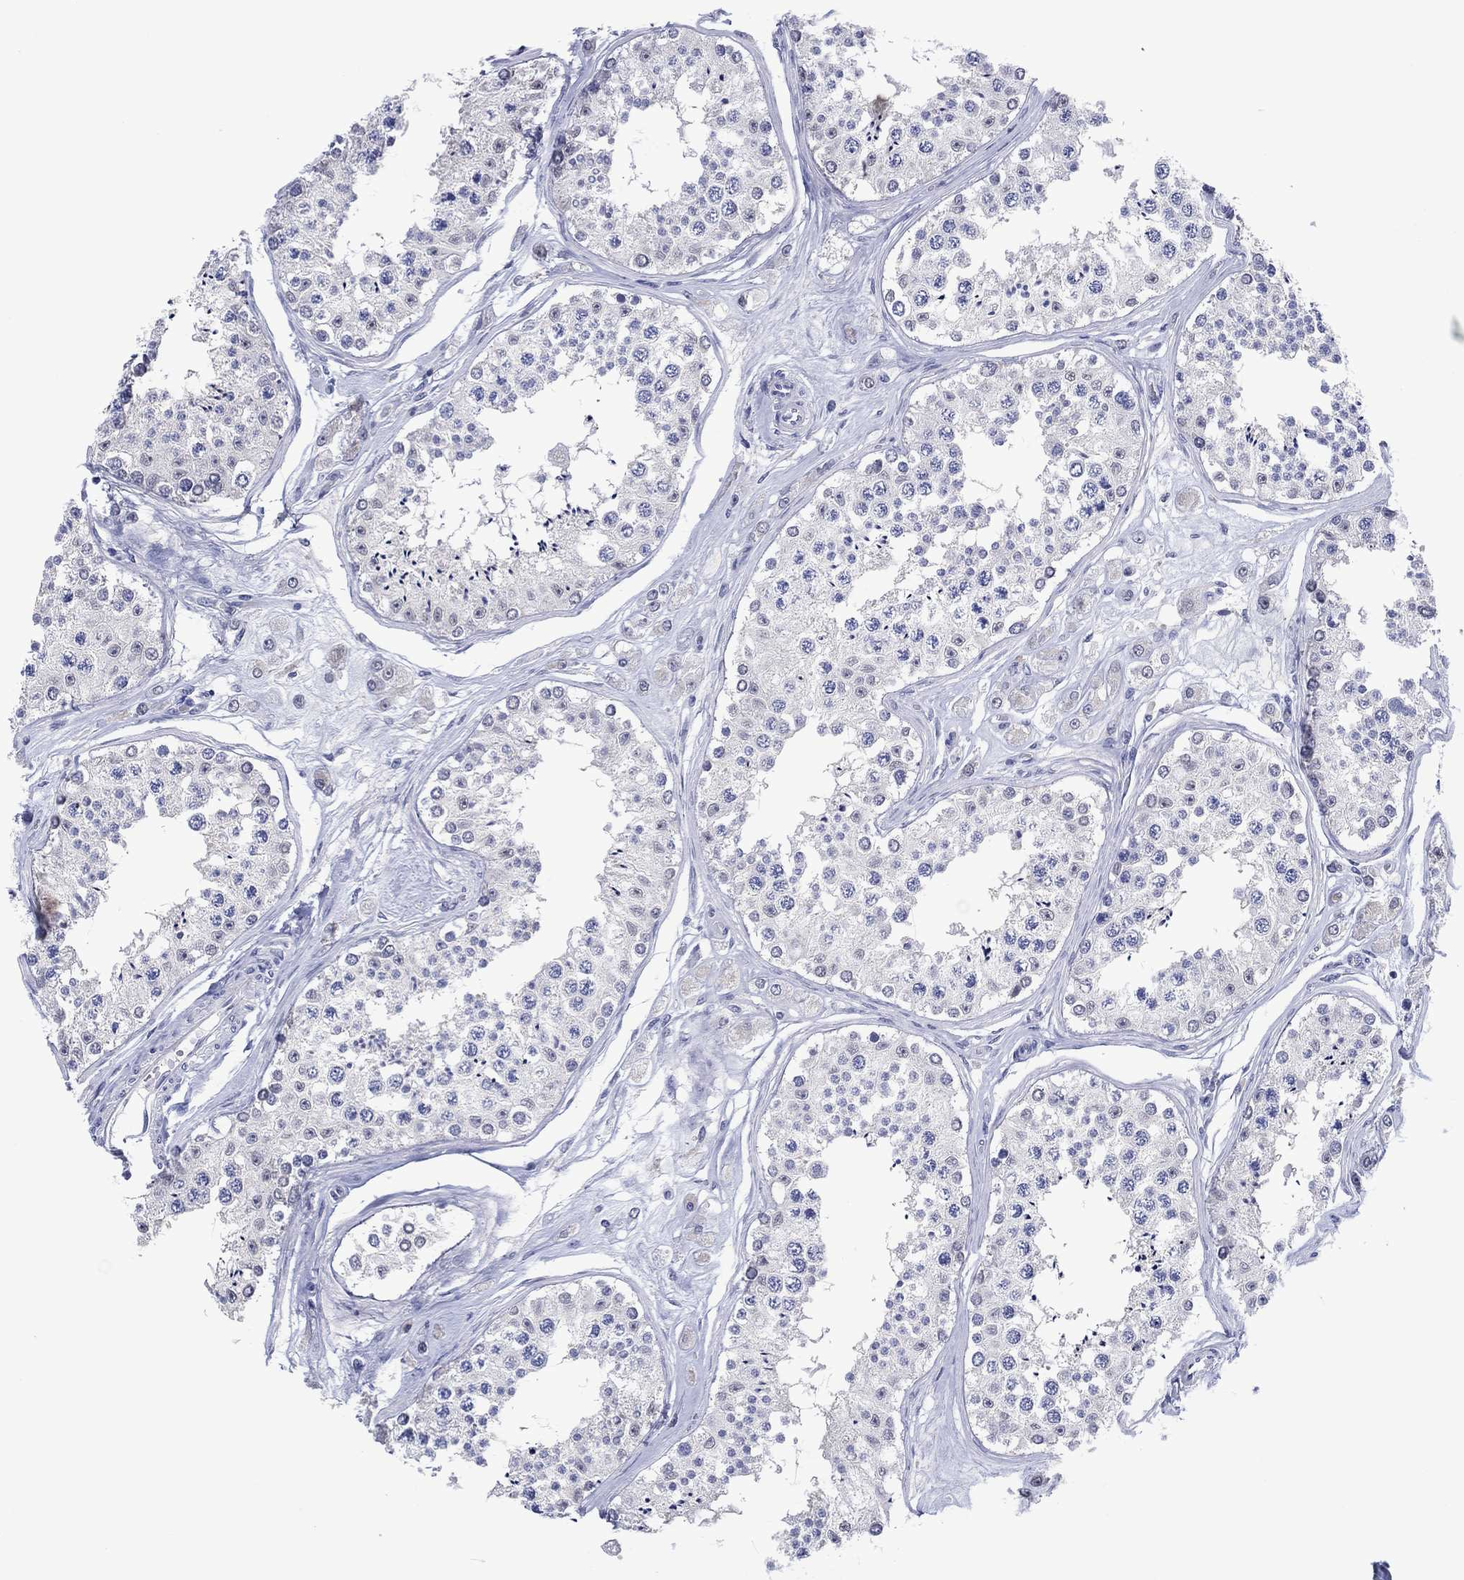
{"staining": {"intensity": "negative", "quantity": "none", "location": "none"}, "tissue": "testis", "cell_type": "Cells in seminiferous ducts", "image_type": "normal", "snomed": [{"axis": "morphology", "description": "Normal tissue, NOS"}, {"axis": "topography", "description": "Testis"}], "caption": "A high-resolution micrograph shows immunohistochemistry staining of normal testis, which displays no significant expression in cells in seminiferous ducts.", "gene": "FER1L6", "patient": {"sex": "male", "age": 25}}